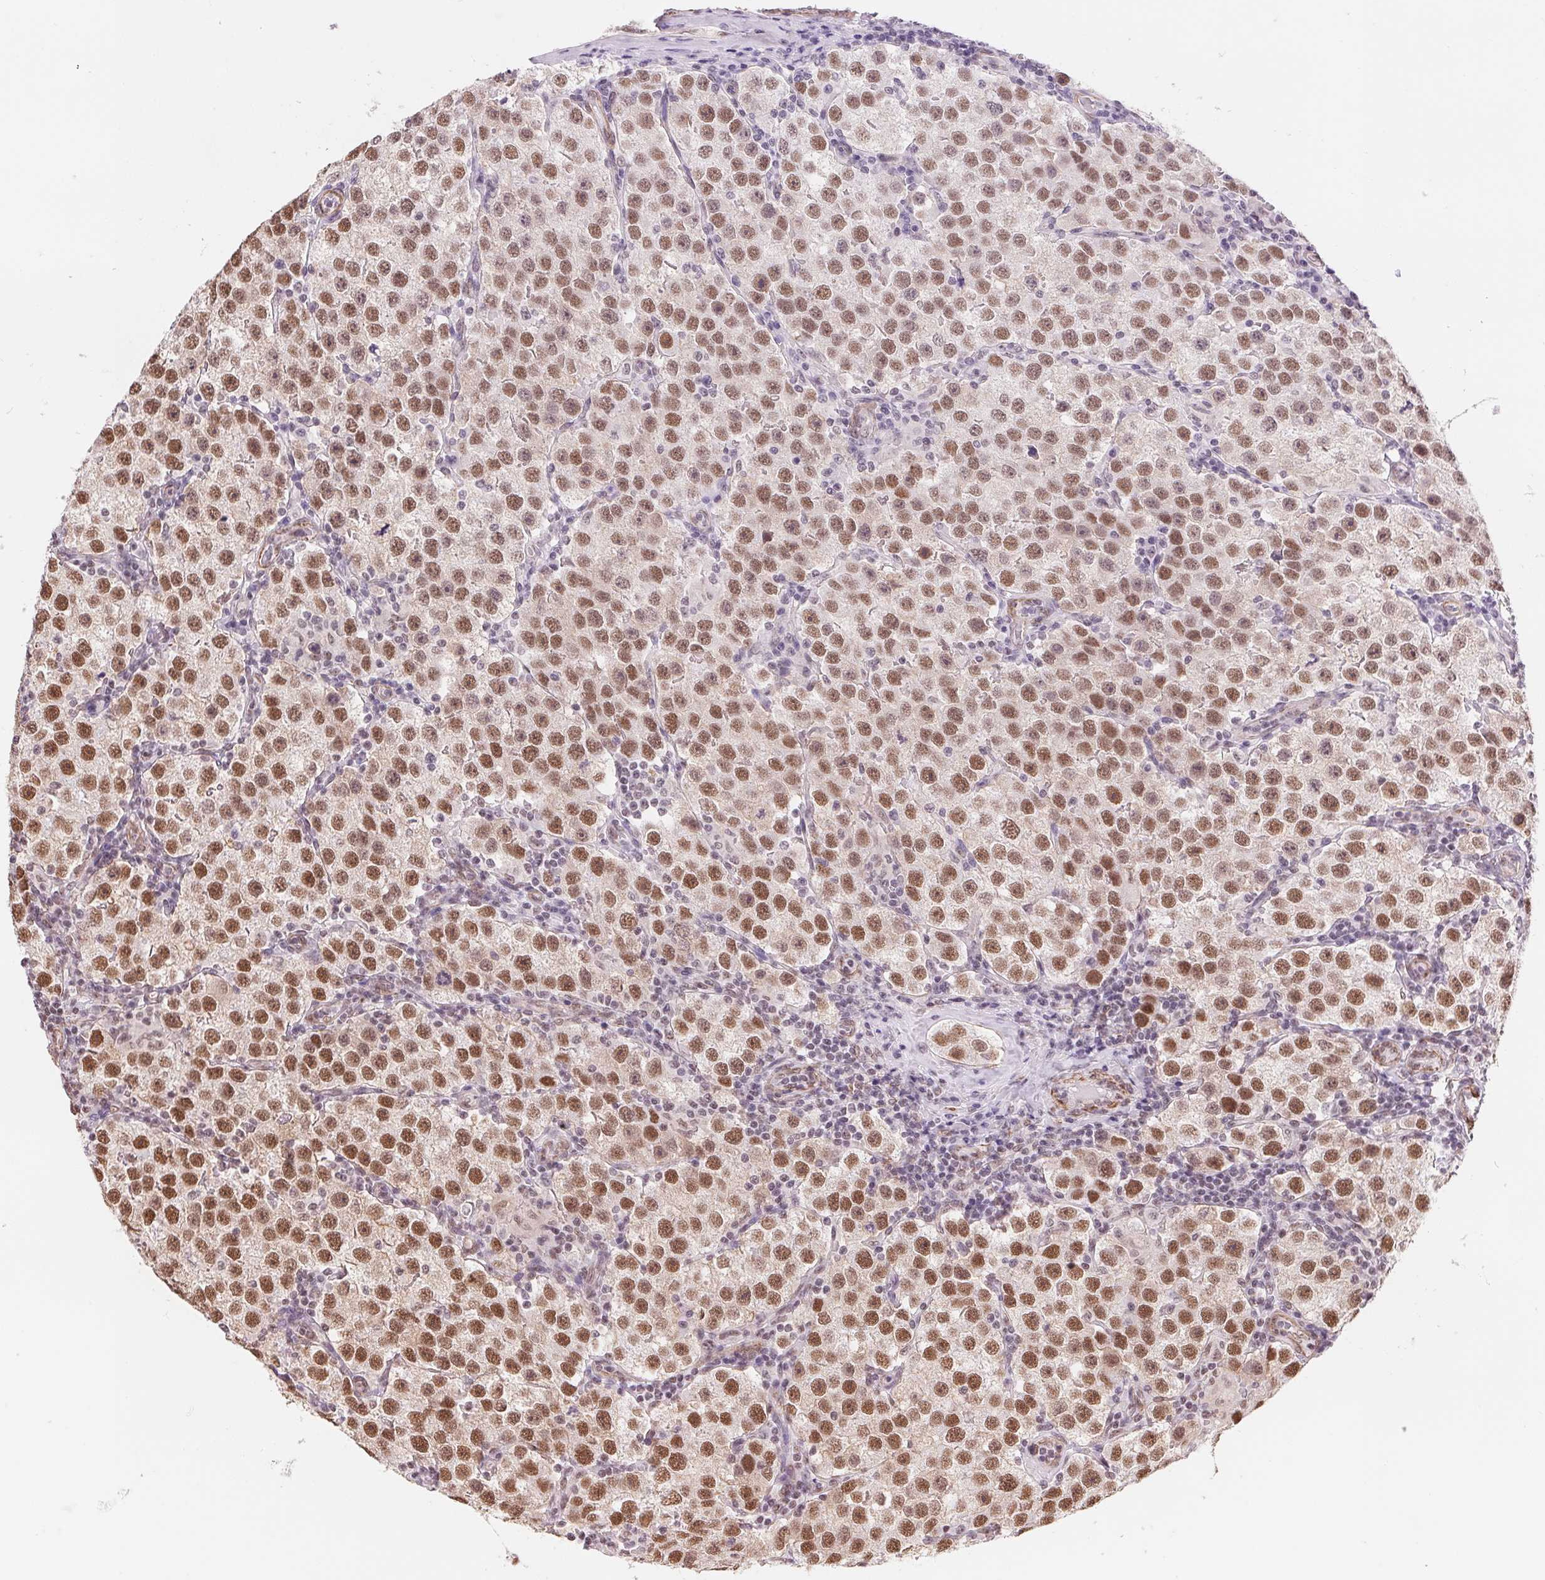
{"staining": {"intensity": "moderate", "quantity": ">75%", "location": "nuclear"}, "tissue": "testis cancer", "cell_type": "Tumor cells", "image_type": "cancer", "snomed": [{"axis": "morphology", "description": "Seminoma, NOS"}, {"axis": "topography", "description": "Testis"}], "caption": "Protein expression by IHC shows moderate nuclear expression in about >75% of tumor cells in testis cancer.", "gene": "BCAT1", "patient": {"sex": "male", "age": 37}}